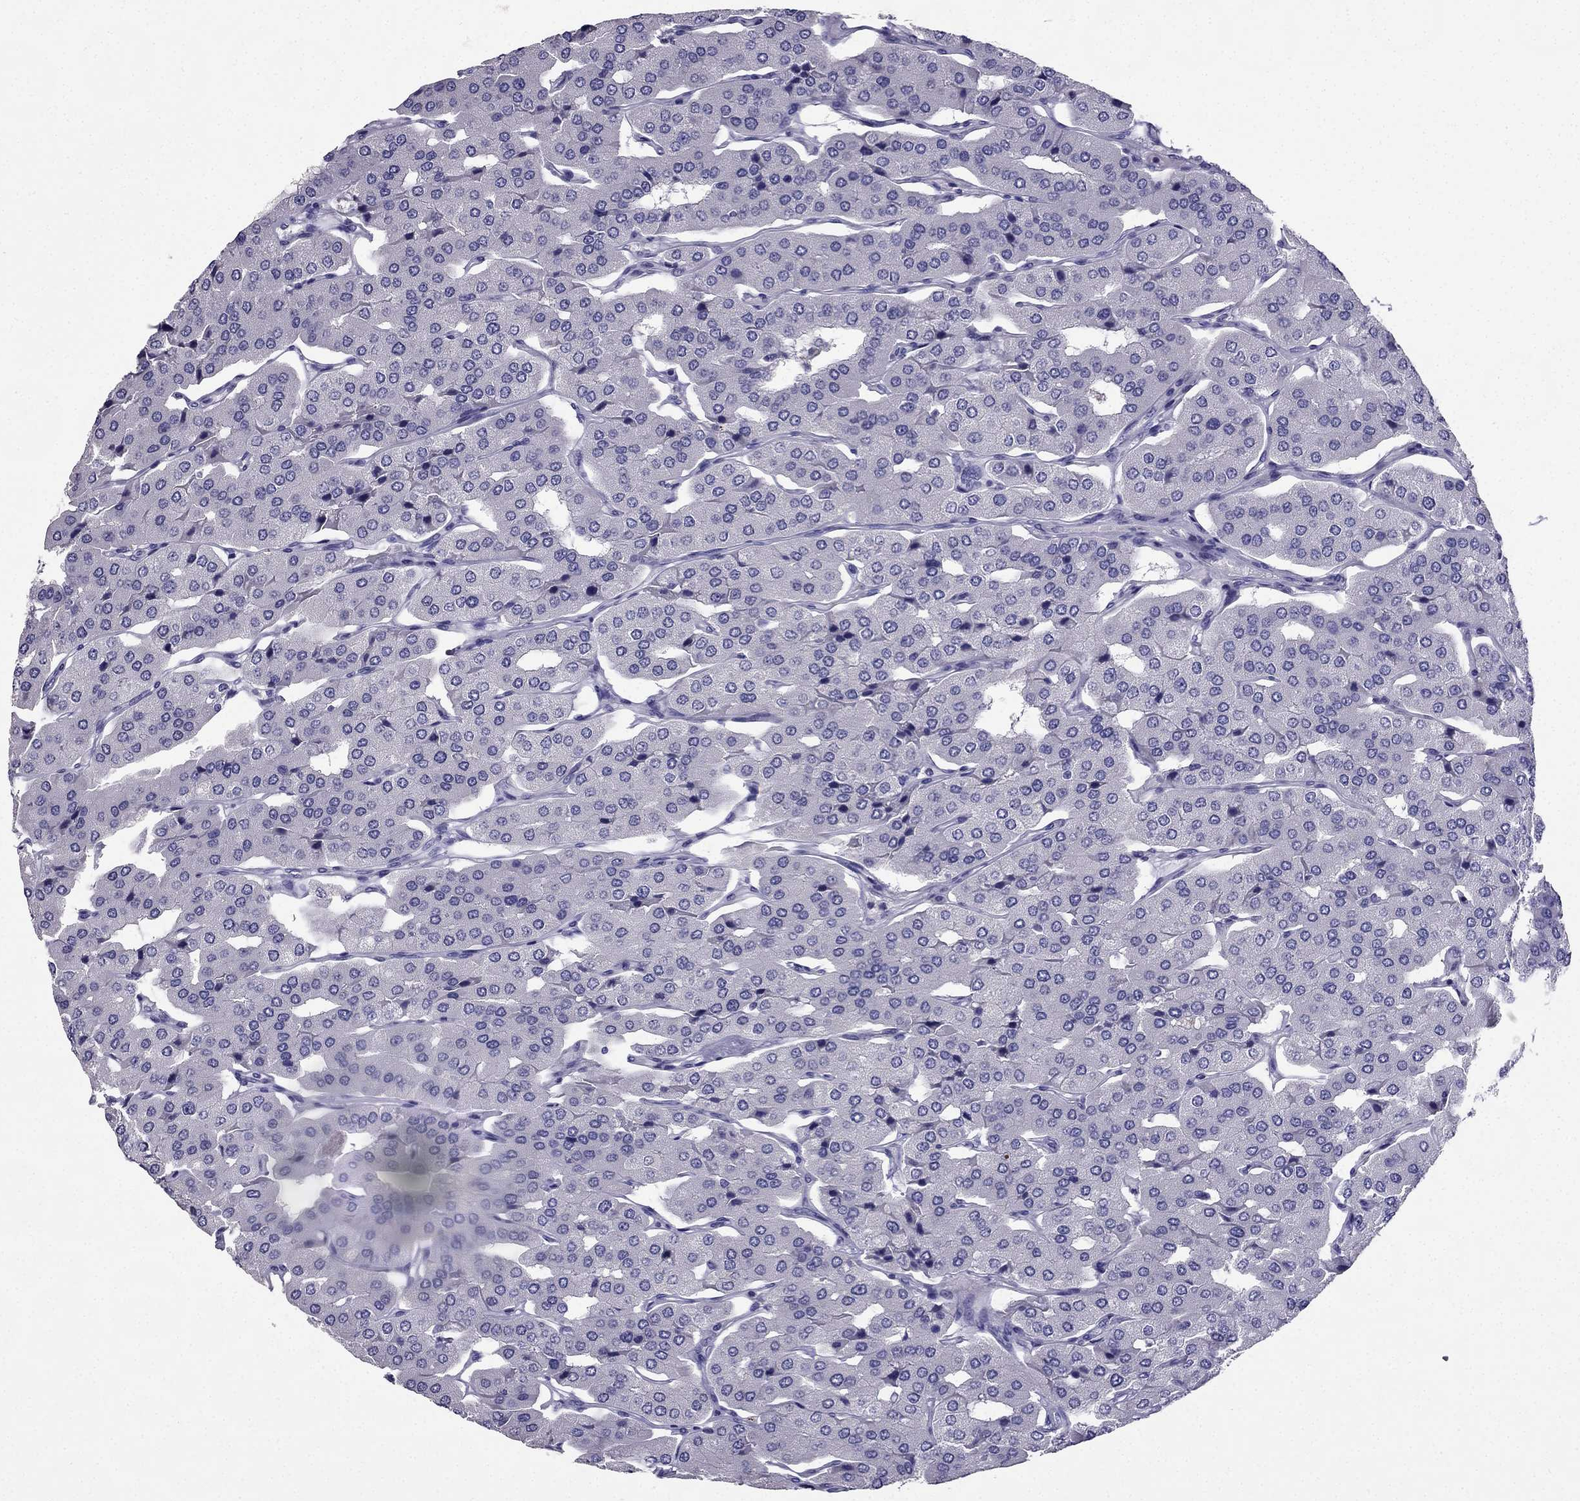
{"staining": {"intensity": "negative", "quantity": "none", "location": "none"}, "tissue": "parathyroid gland", "cell_type": "Glandular cells", "image_type": "normal", "snomed": [{"axis": "morphology", "description": "Normal tissue, NOS"}, {"axis": "morphology", "description": "Adenoma, NOS"}, {"axis": "topography", "description": "Parathyroid gland"}], "caption": "A high-resolution histopathology image shows immunohistochemistry (IHC) staining of unremarkable parathyroid gland, which shows no significant expression in glandular cells.", "gene": "ARID3A", "patient": {"sex": "female", "age": 86}}